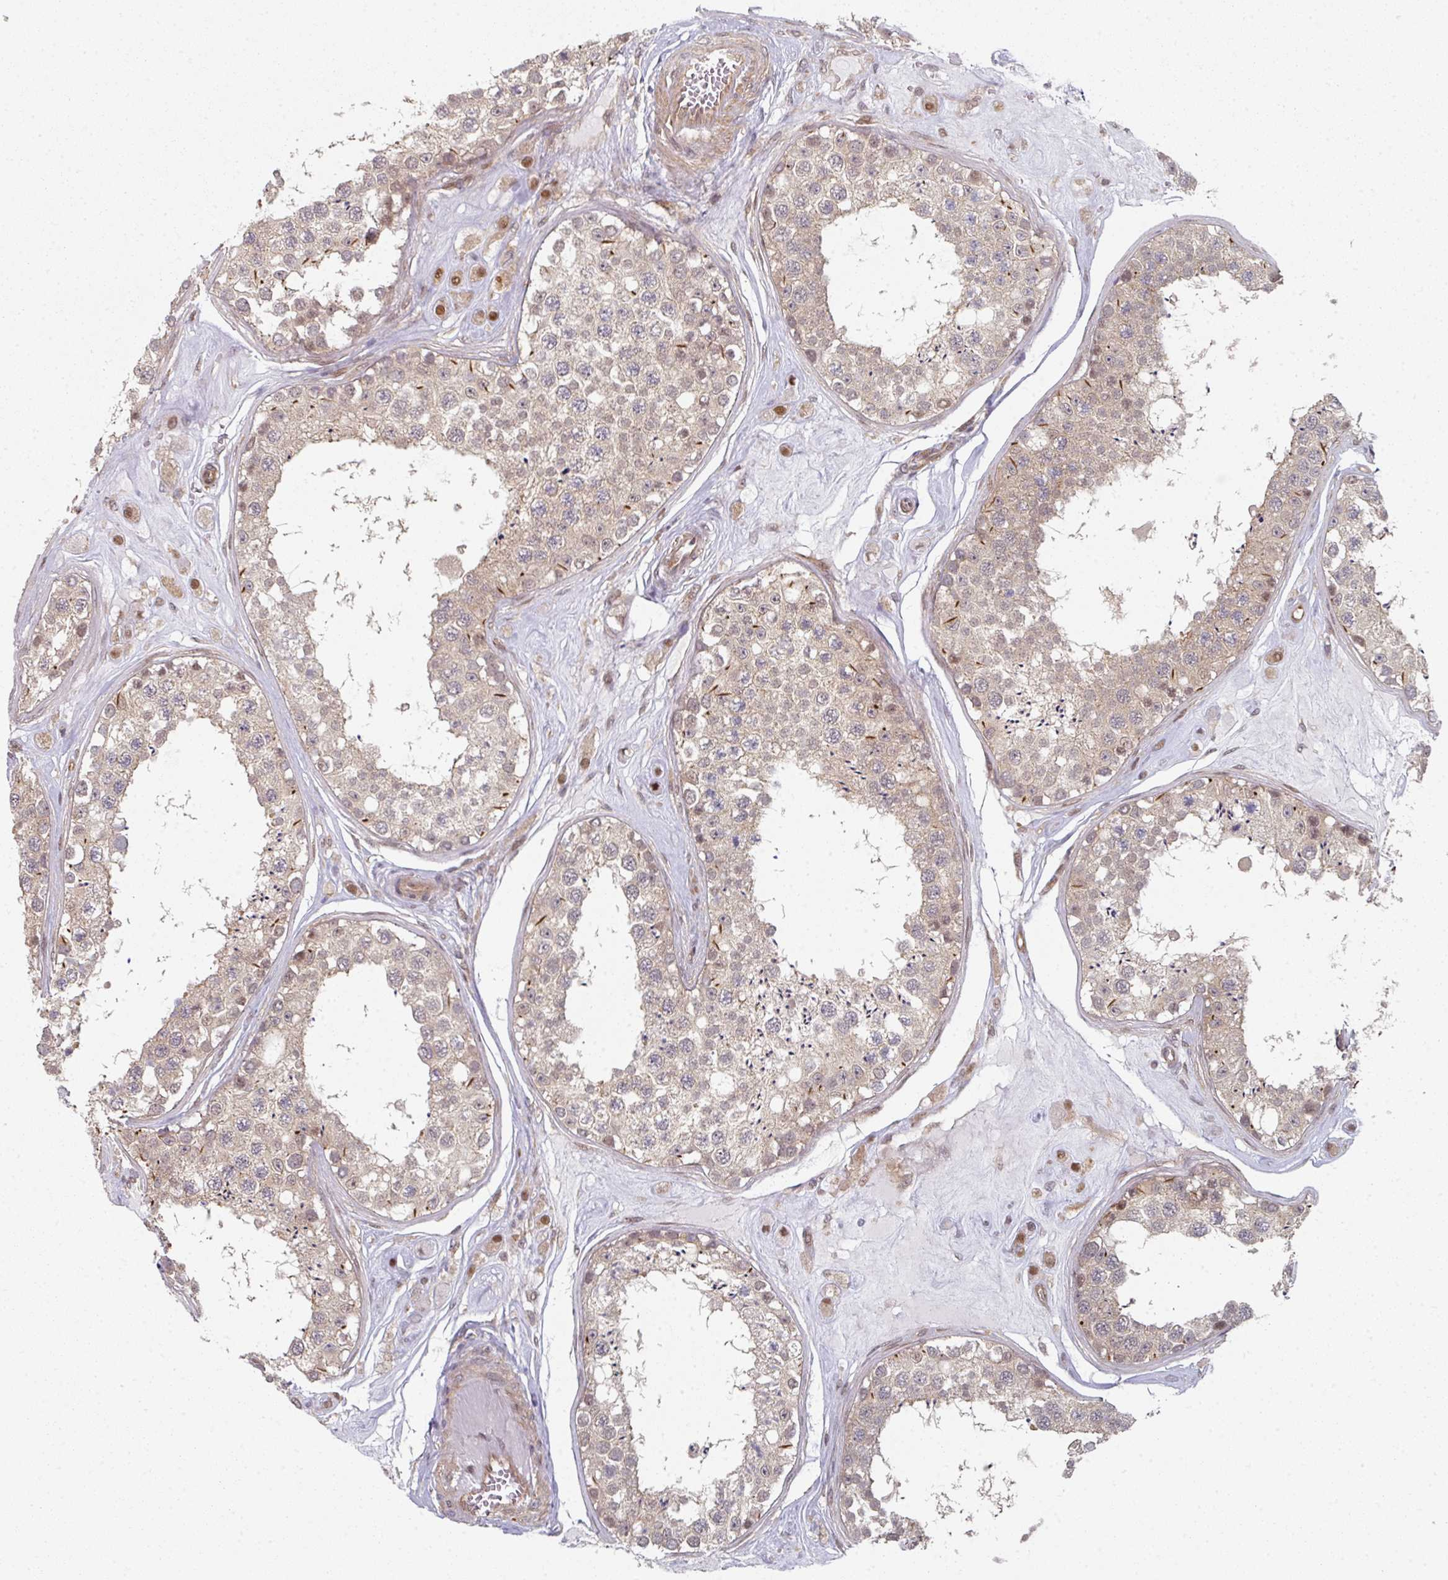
{"staining": {"intensity": "moderate", "quantity": "25%-75%", "location": "cytoplasmic/membranous,nuclear"}, "tissue": "testis", "cell_type": "Cells in seminiferous ducts", "image_type": "normal", "snomed": [{"axis": "morphology", "description": "Normal tissue, NOS"}, {"axis": "topography", "description": "Testis"}], "caption": "A brown stain labels moderate cytoplasmic/membranous,nuclear expression of a protein in cells in seminiferous ducts of normal testis.", "gene": "PSME3IP1", "patient": {"sex": "male", "age": 25}}